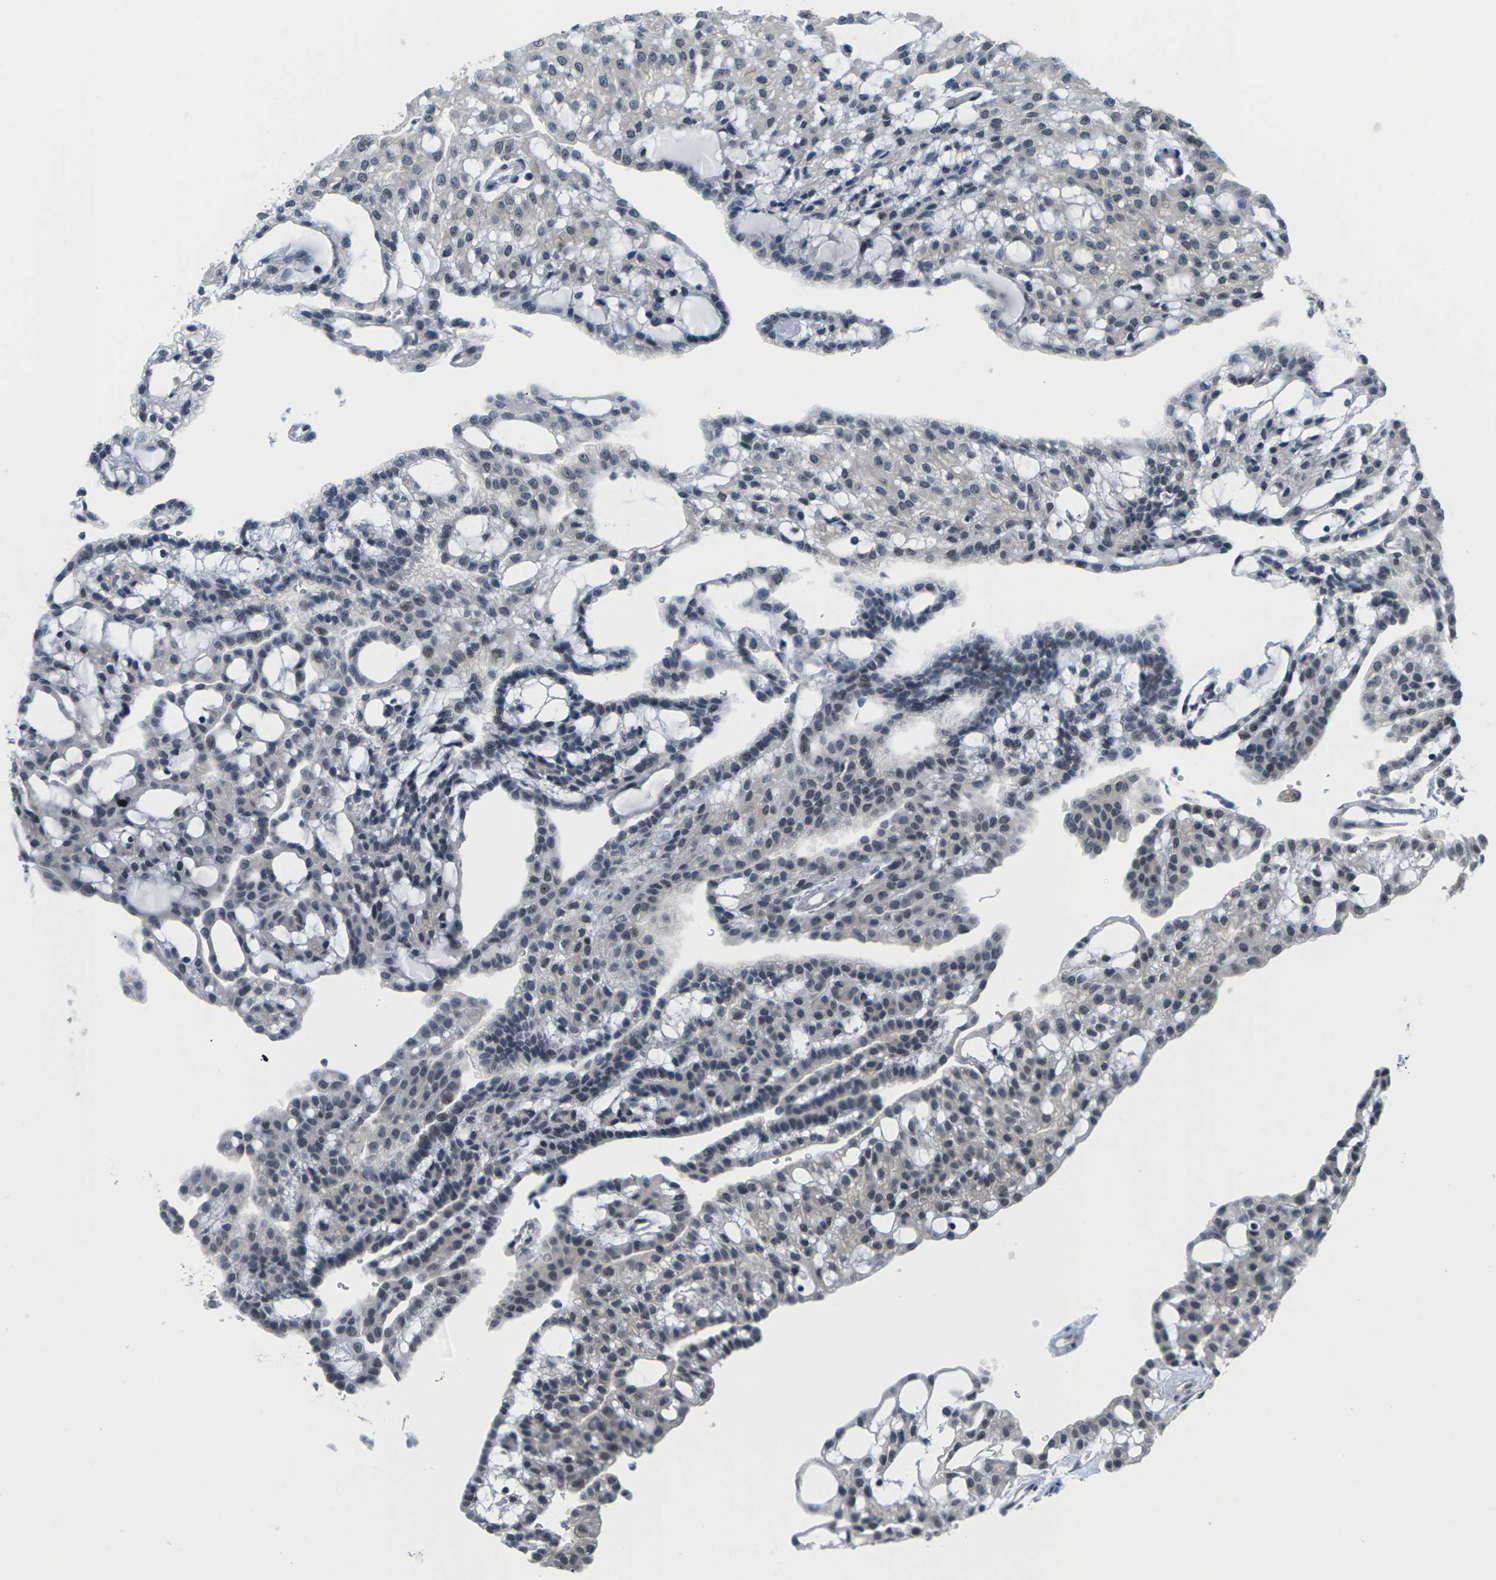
{"staining": {"intensity": "weak", "quantity": "<25%", "location": "nuclear"}, "tissue": "renal cancer", "cell_type": "Tumor cells", "image_type": "cancer", "snomed": [{"axis": "morphology", "description": "Adenocarcinoma, NOS"}, {"axis": "topography", "description": "Kidney"}], "caption": "Histopathology image shows no protein positivity in tumor cells of adenocarcinoma (renal) tissue. (Brightfield microscopy of DAB IHC at high magnification).", "gene": "NSRP1", "patient": {"sex": "male", "age": 63}}